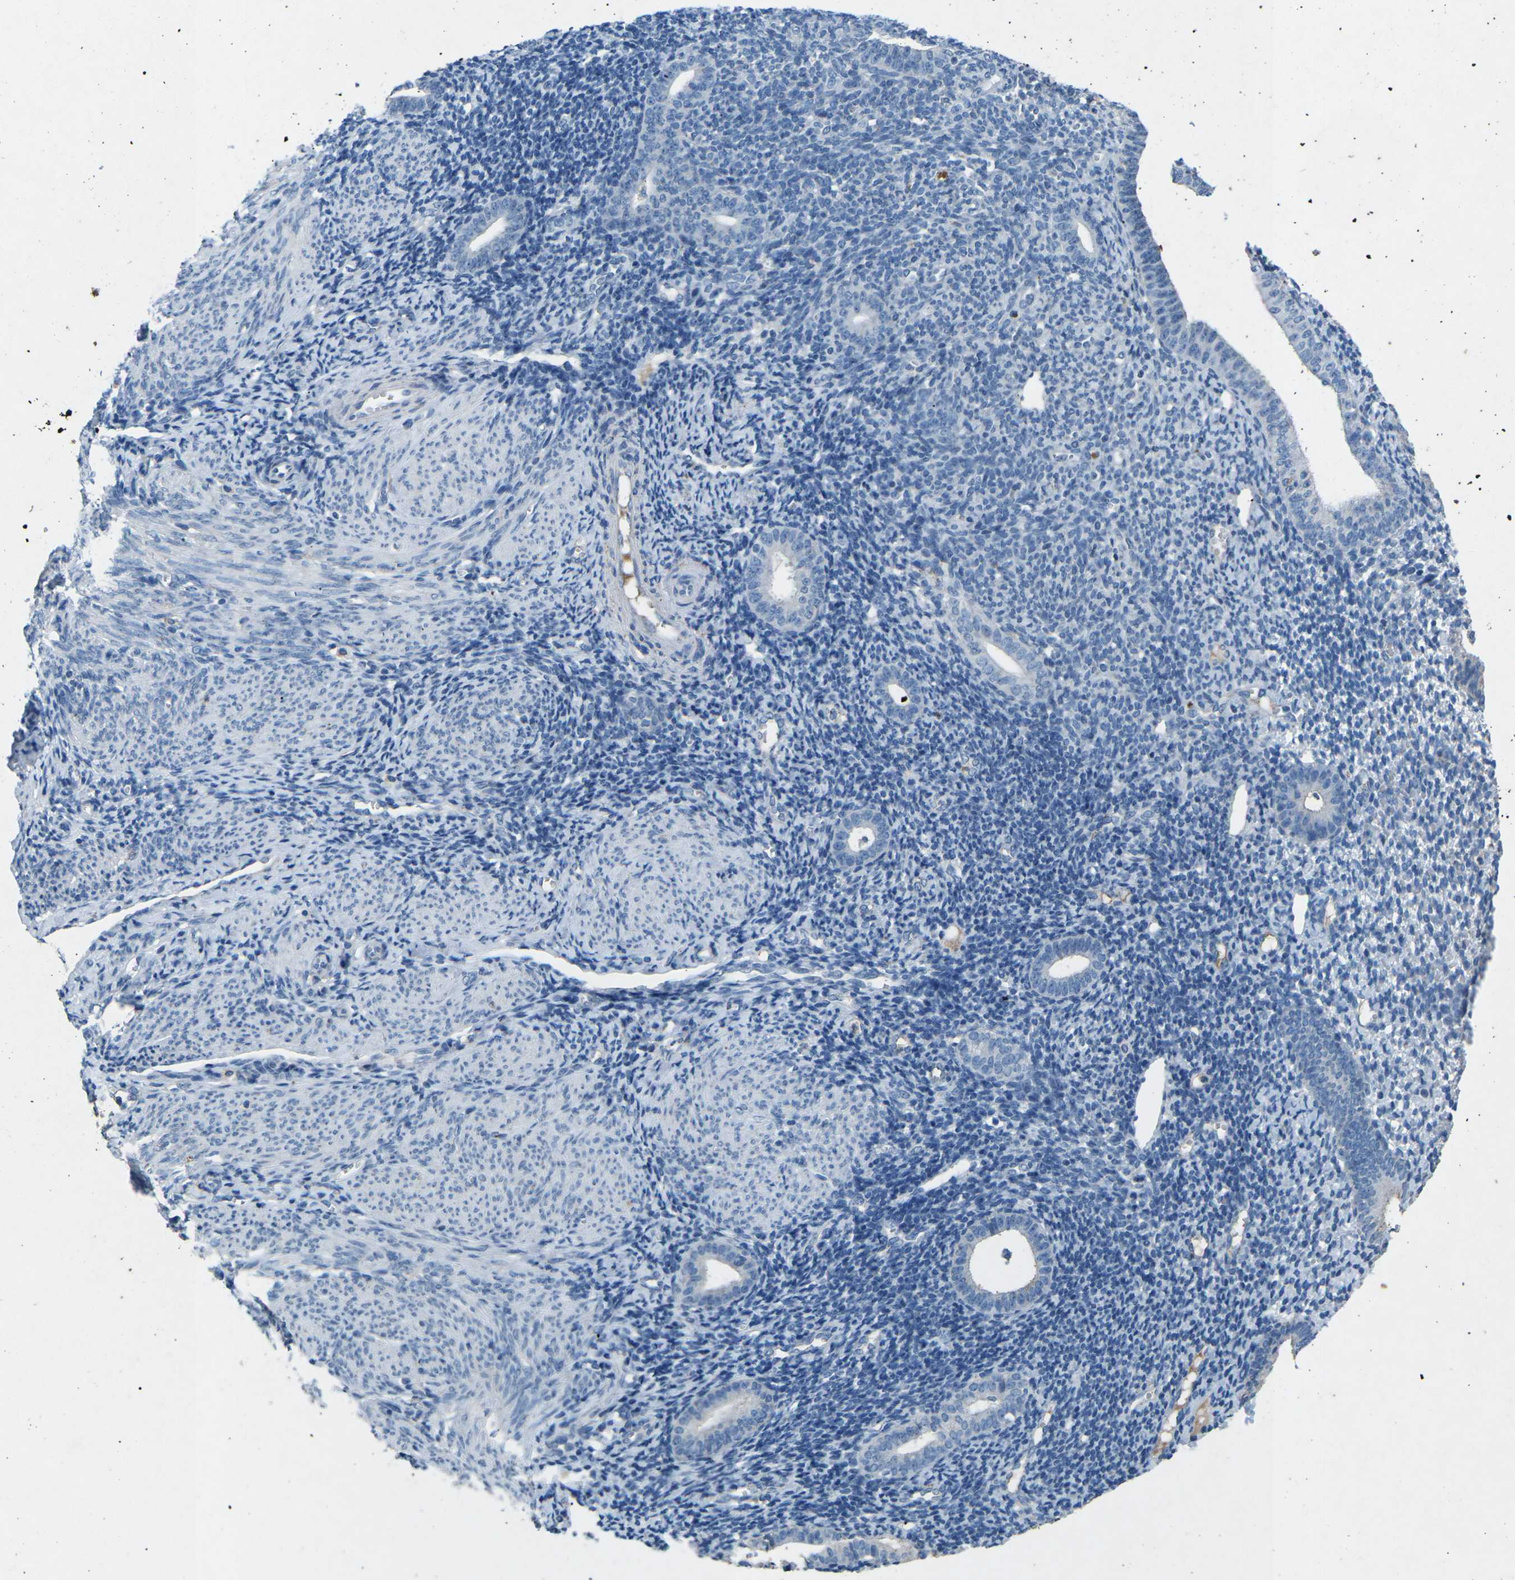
{"staining": {"intensity": "negative", "quantity": "none", "location": "none"}, "tissue": "endometrium", "cell_type": "Cells in endometrial stroma", "image_type": "normal", "snomed": [{"axis": "morphology", "description": "Normal tissue, NOS"}, {"axis": "topography", "description": "Endometrium"}], "caption": "Protein analysis of normal endometrium shows no significant expression in cells in endometrial stroma.", "gene": "A1BG", "patient": {"sex": "female", "age": 50}}